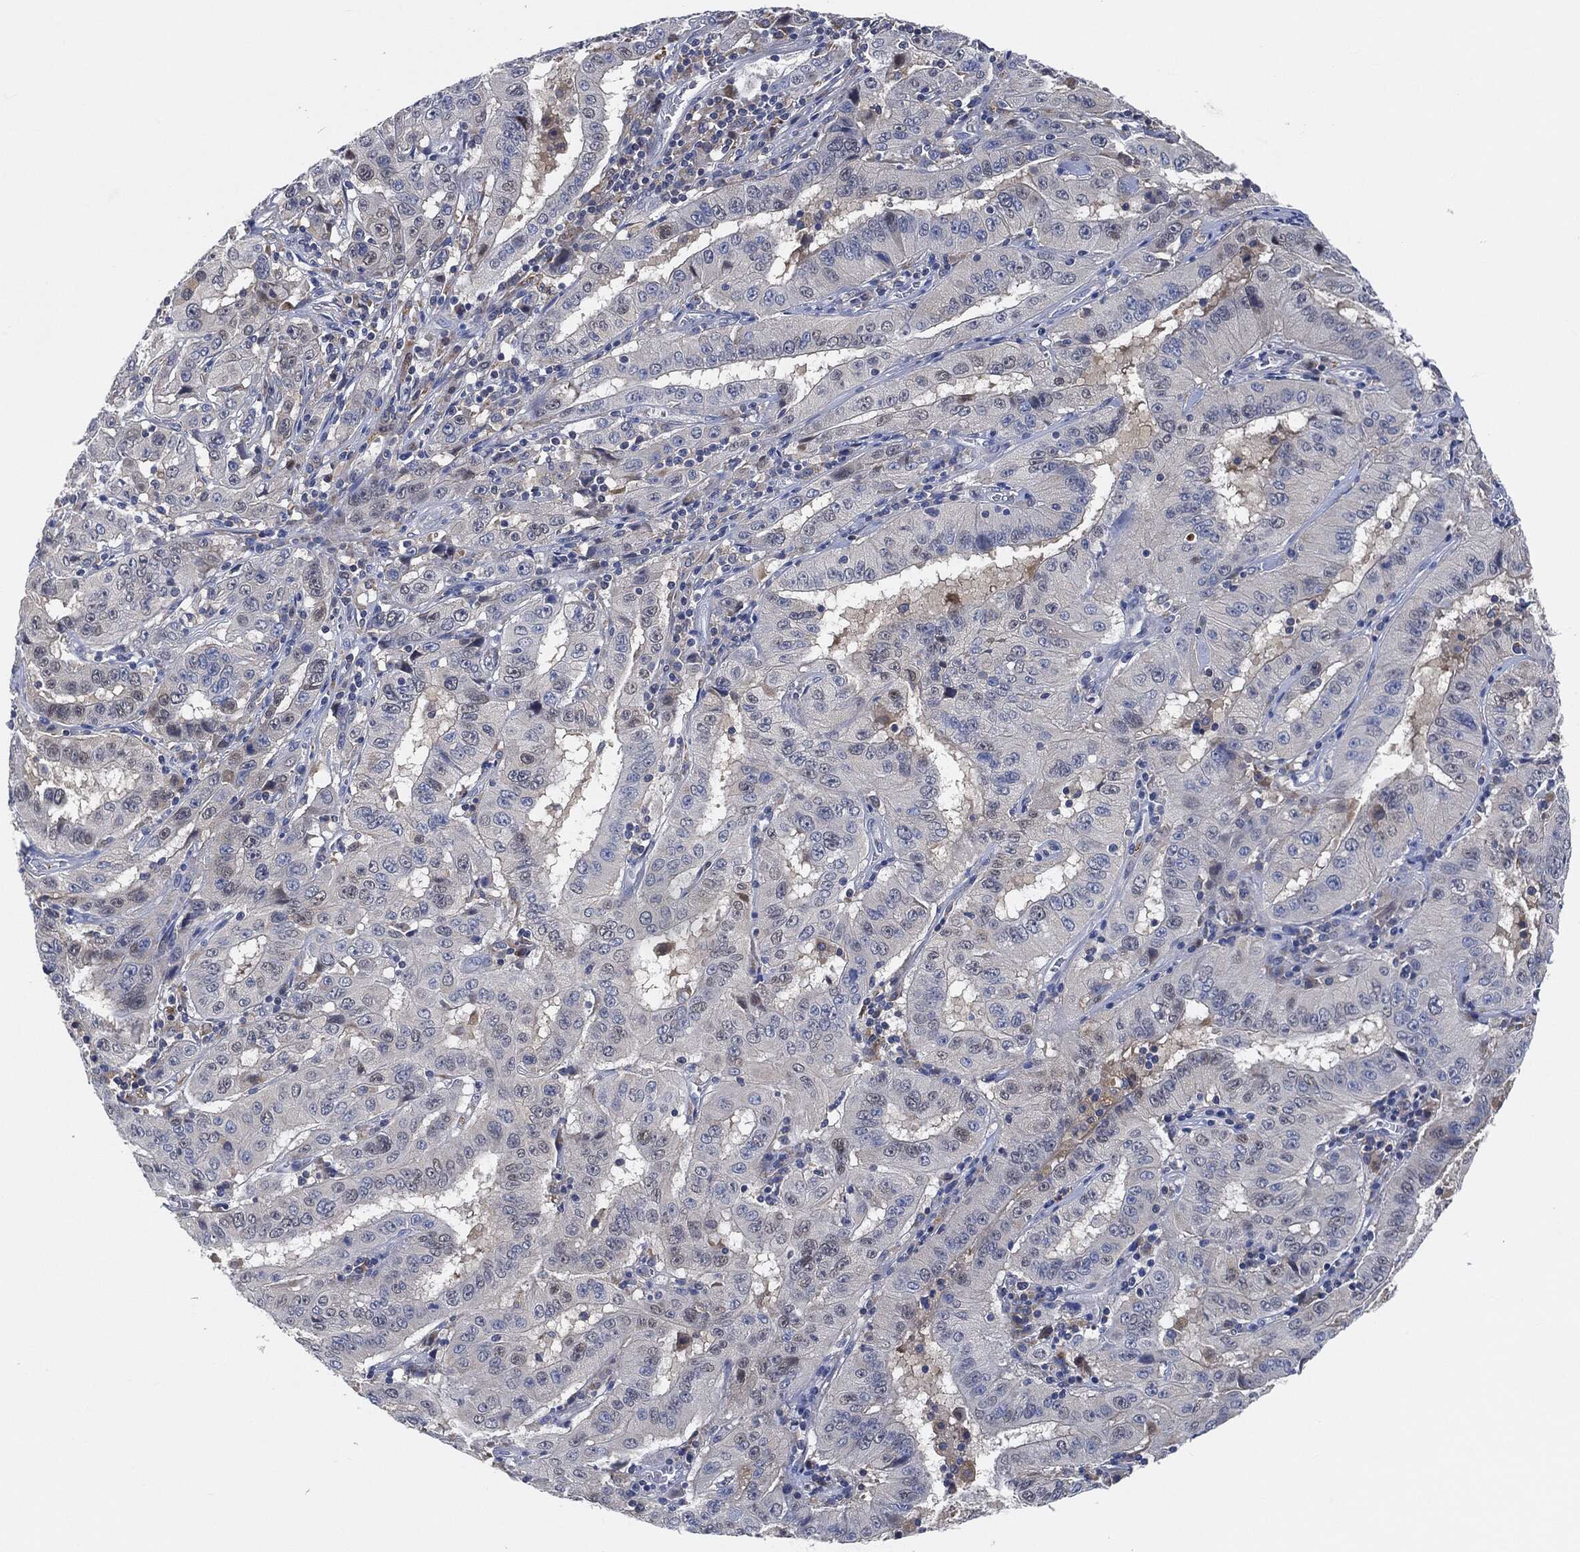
{"staining": {"intensity": "negative", "quantity": "none", "location": "none"}, "tissue": "pancreatic cancer", "cell_type": "Tumor cells", "image_type": "cancer", "snomed": [{"axis": "morphology", "description": "Adenocarcinoma, NOS"}, {"axis": "topography", "description": "Pancreas"}], "caption": "Human pancreatic cancer (adenocarcinoma) stained for a protein using immunohistochemistry shows no staining in tumor cells.", "gene": "VSIG4", "patient": {"sex": "male", "age": 63}}